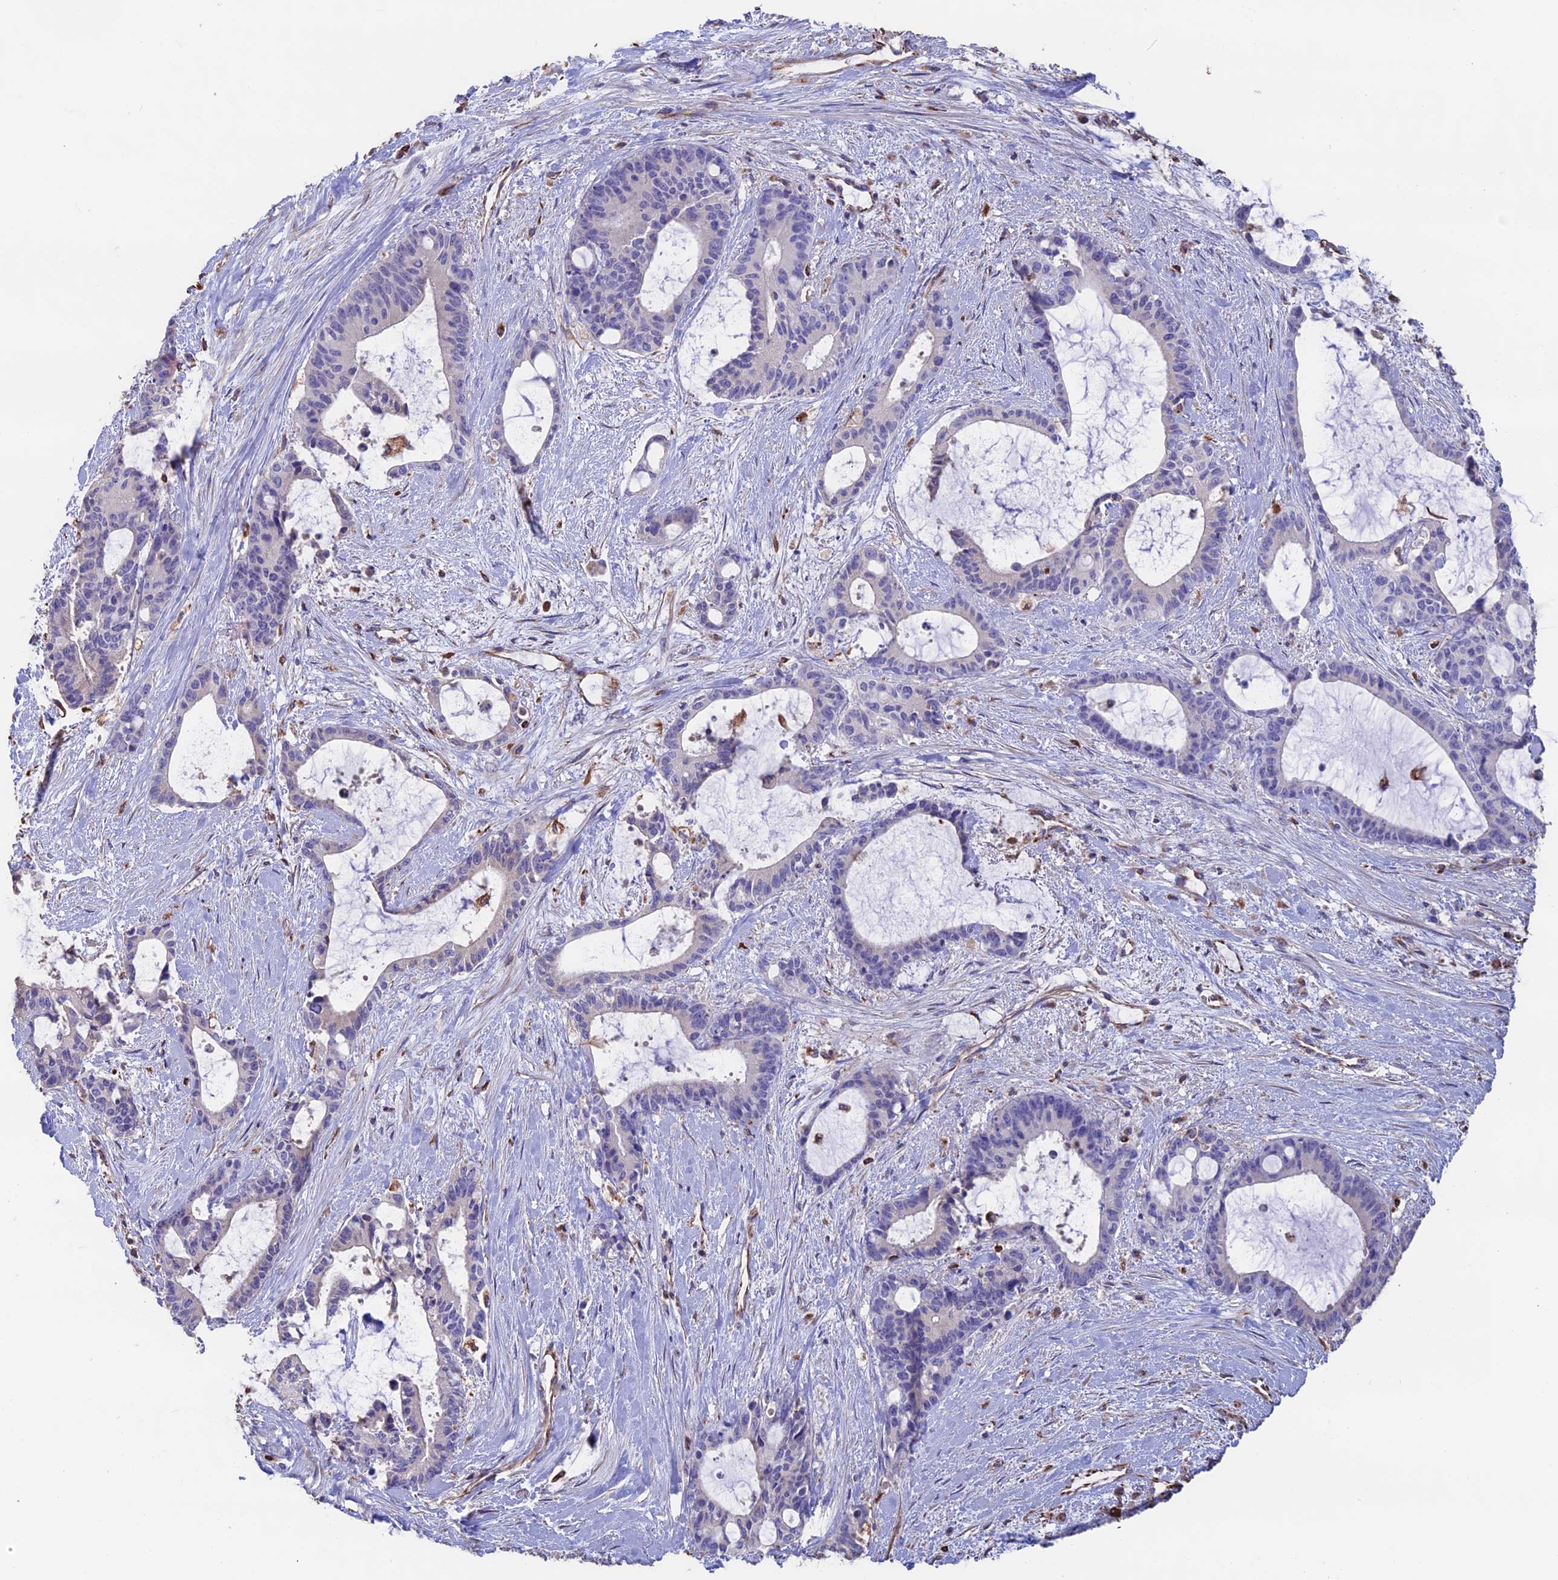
{"staining": {"intensity": "negative", "quantity": "none", "location": "none"}, "tissue": "liver cancer", "cell_type": "Tumor cells", "image_type": "cancer", "snomed": [{"axis": "morphology", "description": "Normal tissue, NOS"}, {"axis": "morphology", "description": "Cholangiocarcinoma"}, {"axis": "topography", "description": "Liver"}, {"axis": "topography", "description": "Peripheral nerve tissue"}], "caption": "High power microscopy image of an immunohistochemistry (IHC) micrograph of liver cholangiocarcinoma, revealing no significant staining in tumor cells. (Stains: DAB immunohistochemistry with hematoxylin counter stain, Microscopy: brightfield microscopy at high magnification).", "gene": "SEH1L", "patient": {"sex": "female", "age": 73}}